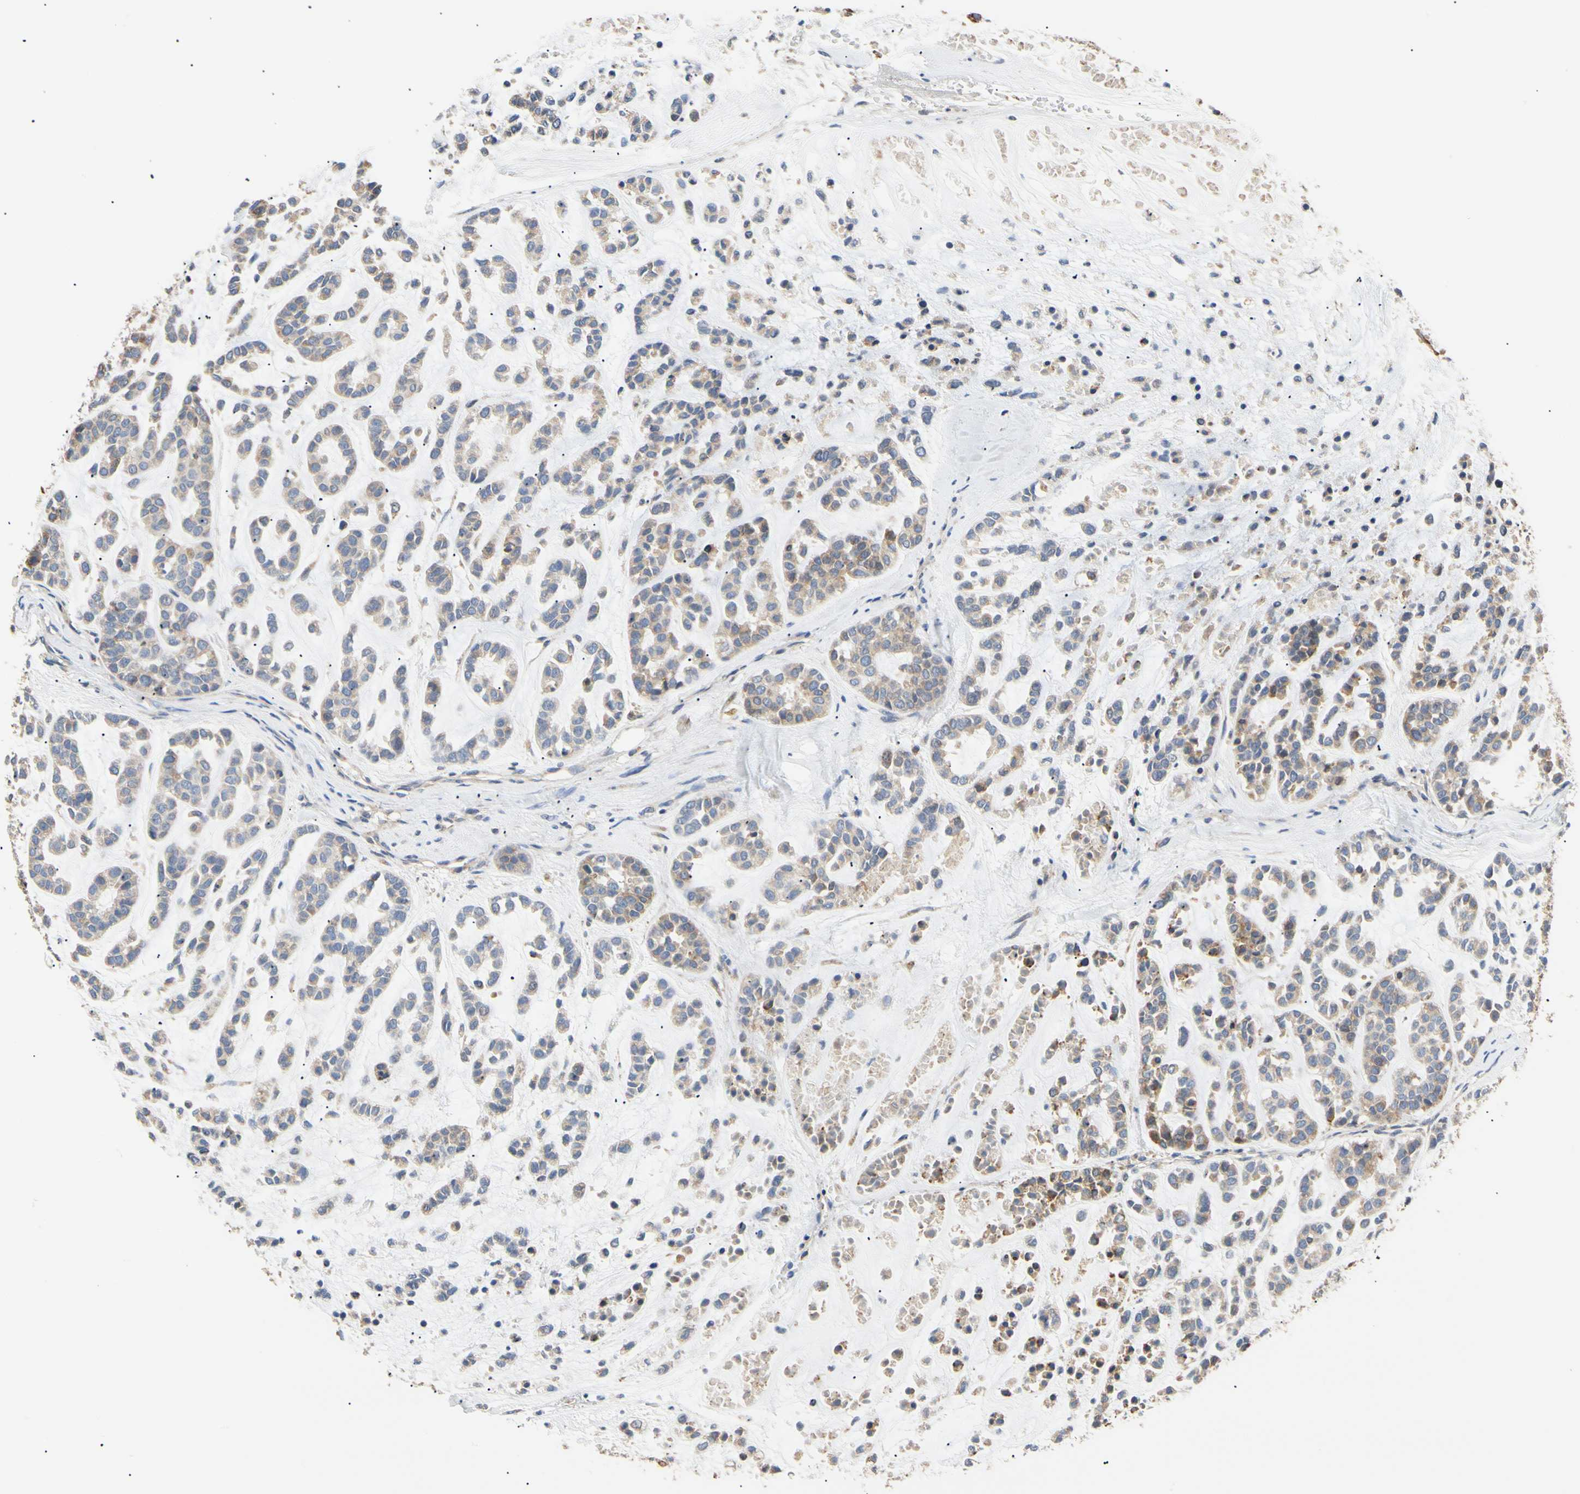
{"staining": {"intensity": "weak", "quantity": "25%-75%", "location": "cytoplasmic/membranous"}, "tissue": "head and neck cancer", "cell_type": "Tumor cells", "image_type": "cancer", "snomed": [{"axis": "morphology", "description": "Adenocarcinoma, NOS"}, {"axis": "morphology", "description": "Adenoma, NOS"}, {"axis": "topography", "description": "Head-Neck"}], "caption": "Weak cytoplasmic/membranous staining for a protein is seen in about 25%-75% of tumor cells of head and neck cancer using immunohistochemistry (IHC).", "gene": "PLGRKT", "patient": {"sex": "female", "age": 55}}